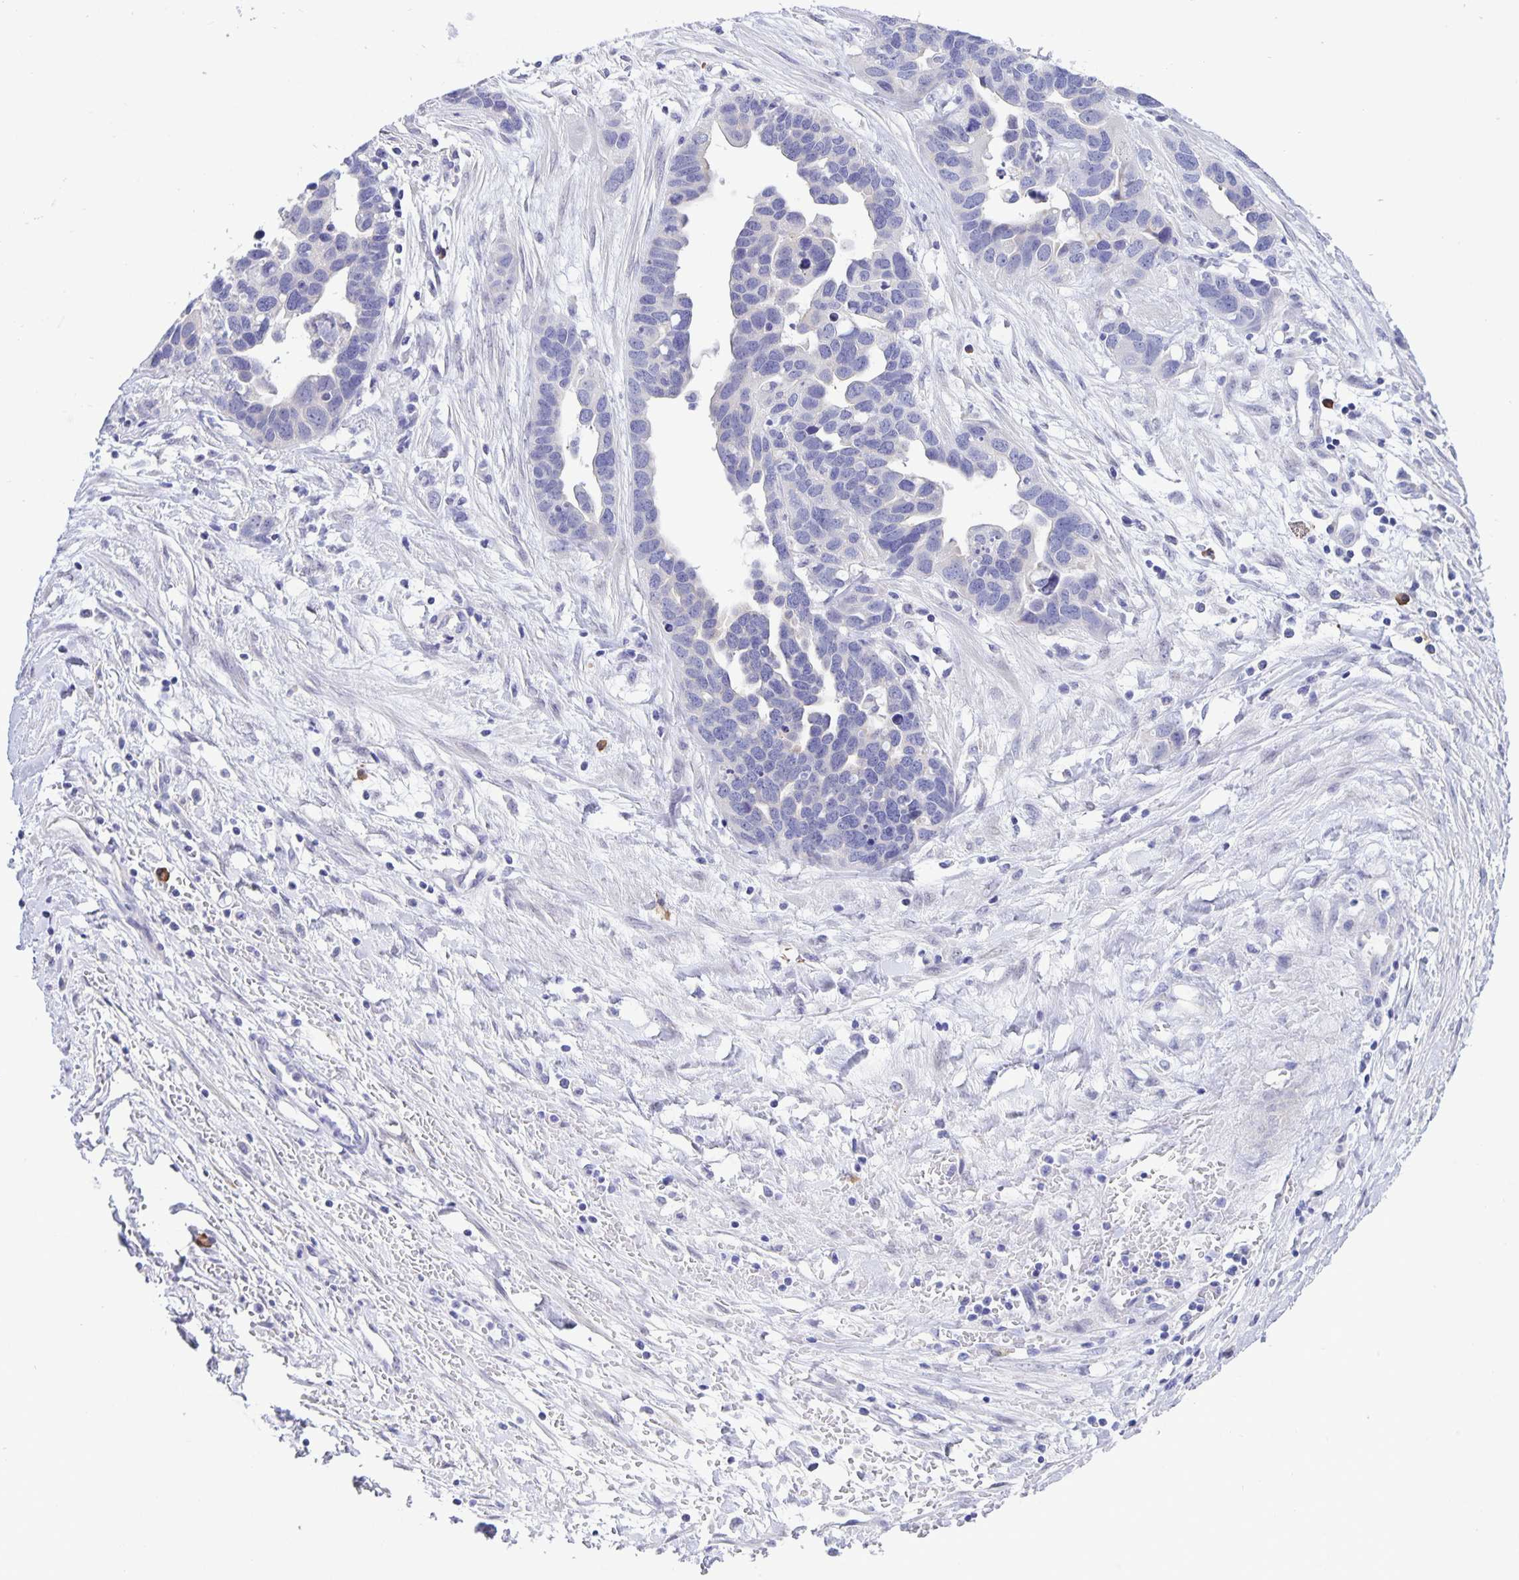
{"staining": {"intensity": "negative", "quantity": "none", "location": "none"}, "tissue": "ovarian cancer", "cell_type": "Tumor cells", "image_type": "cancer", "snomed": [{"axis": "morphology", "description": "Cystadenocarcinoma, serous, NOS"}, {"axis": "topography", "description": "Ovary"}], "caption": "A micrograph of ovarian cancer stained for a protein shows no brown staining in tumor cells.", "gene": "ERMN", "patient": {"sex": "female", "age": 54}}